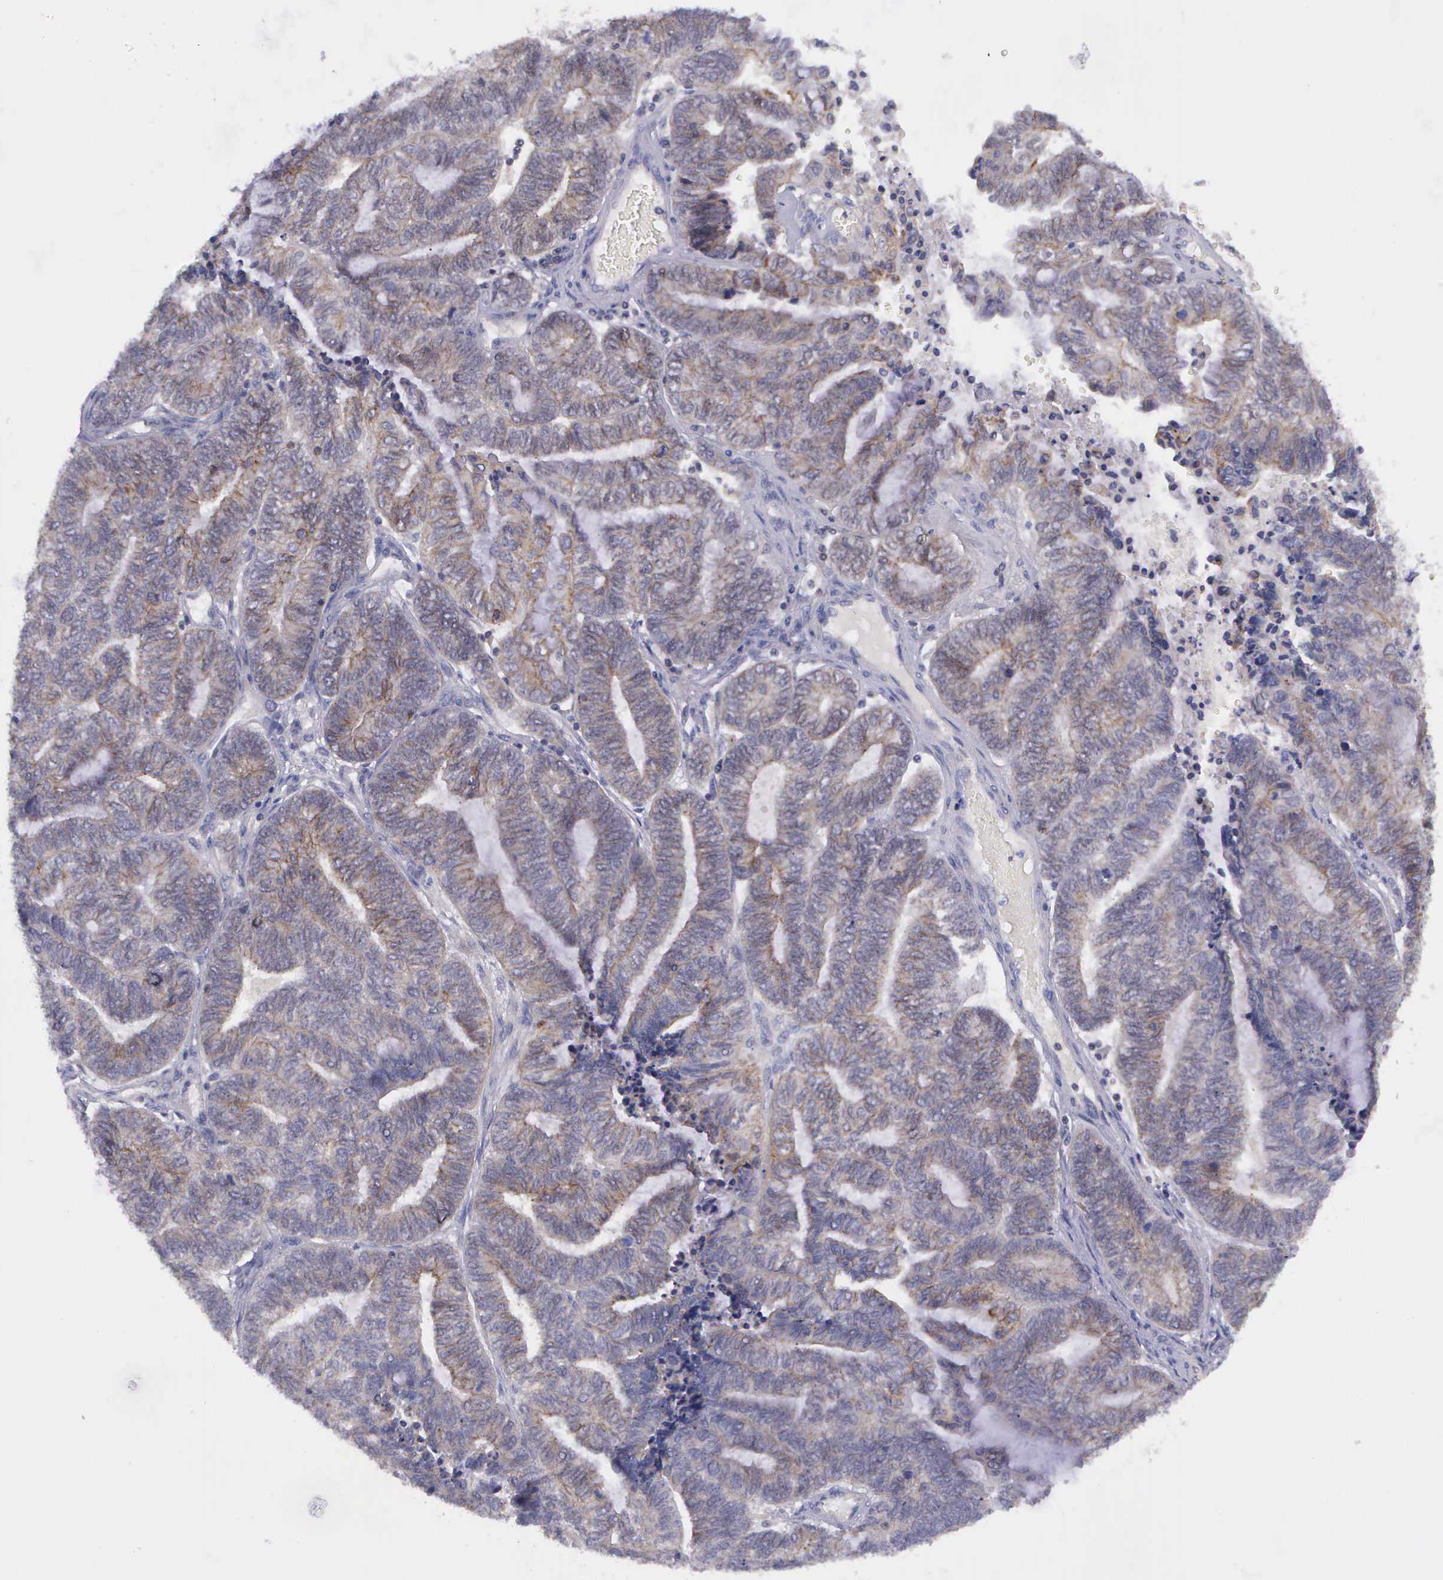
{"staining": {"intensity": "weak", "quantity": "25%-75%", "location": "cytoplasmic/membranous"}, "tissue": "endometrial cancer", "cell_type": "Tumor cells", "image_type": "cancer", "snomed": [{"axis": "morphology", "description": "Adenocarcinoma, NOS"}, {"axis": "topography", "description": "Uterus"}, {"axis": "topography", "description": "Endometrium"}], "caption": "Tumor cells exhibit low levels of weak cytoplasmic/membranous expression in about 25%-75% of cells in endometrial cancer (adenocarcinoma).", "gene": "MICAL3", "patient": {"sex": "female", "age": 70}}